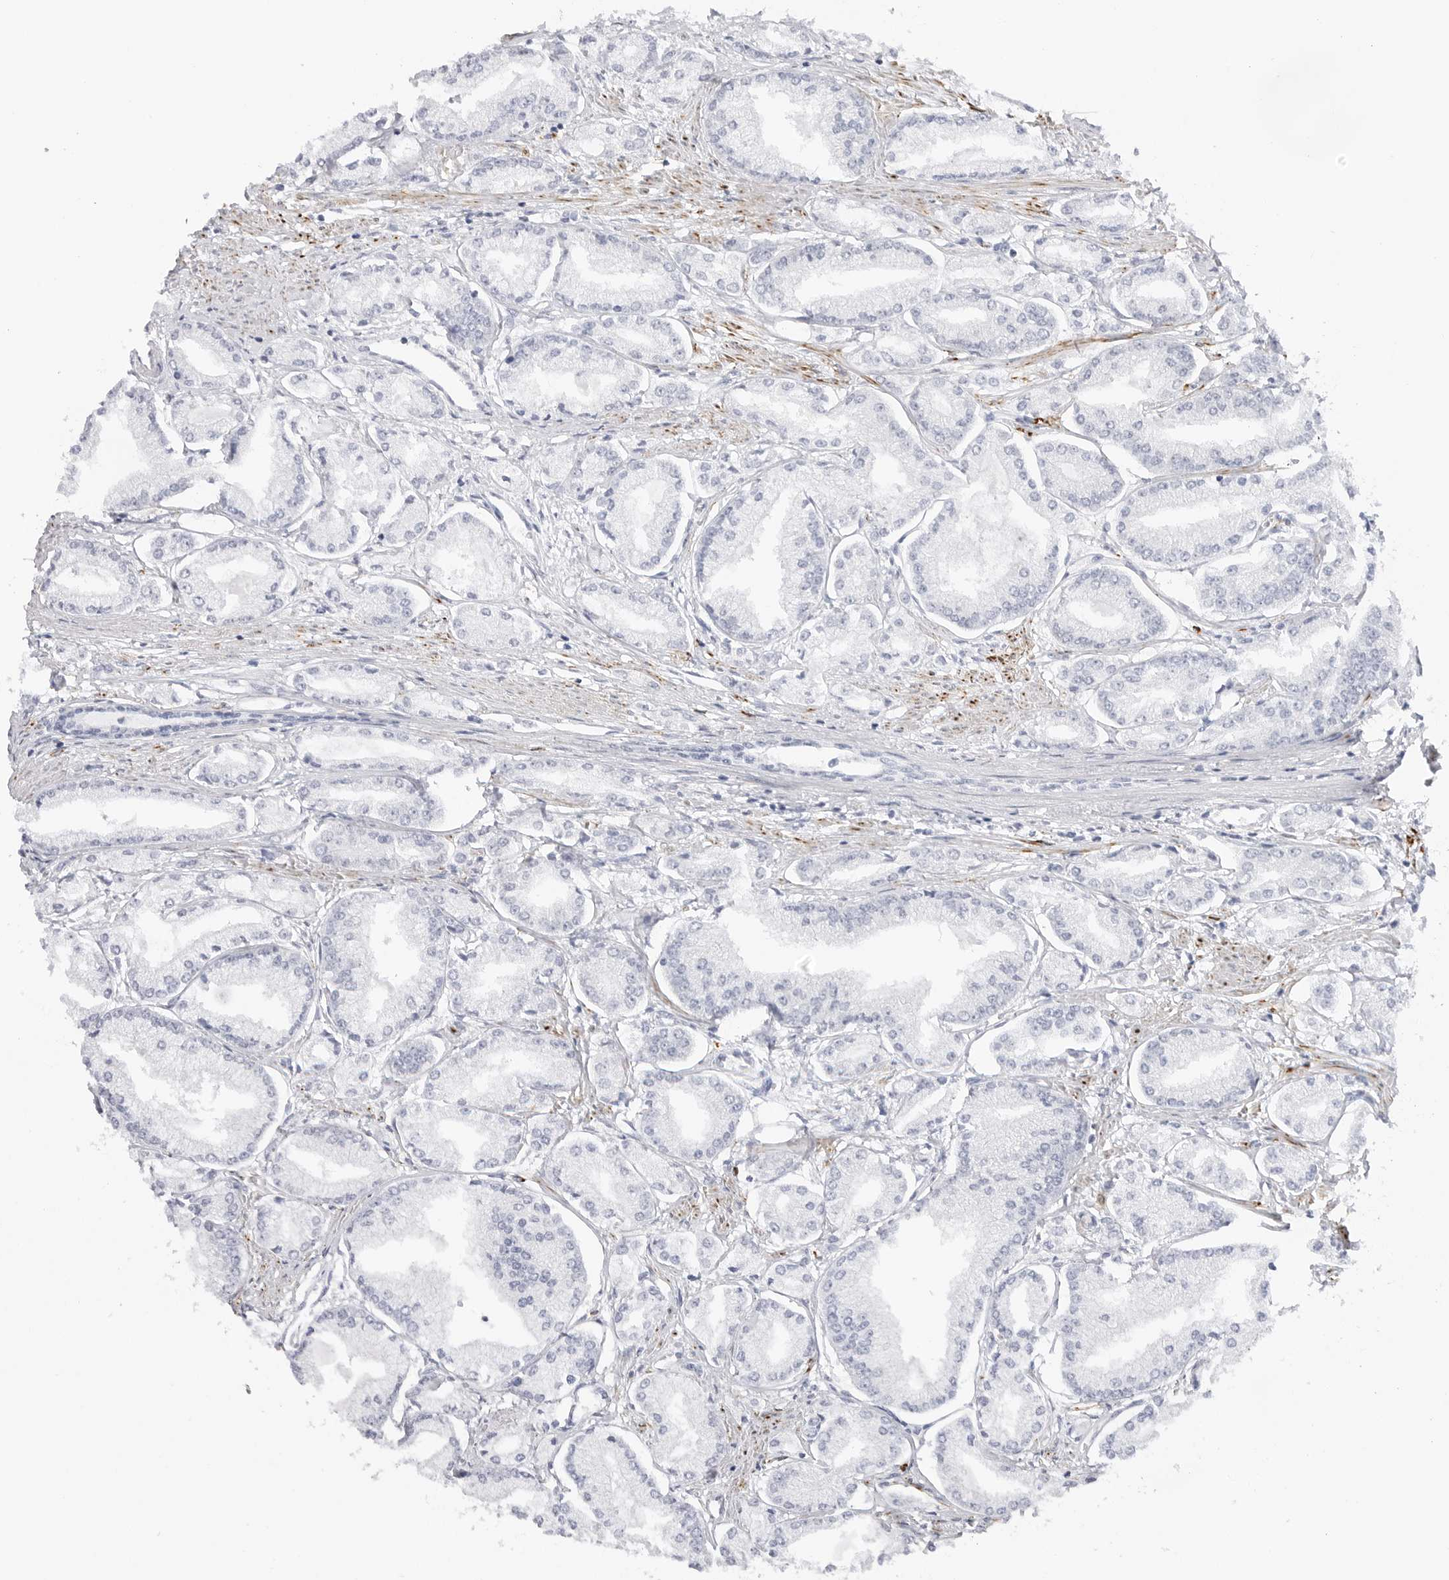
{"staining": {"intensity": "negative", "quantity": "none", "location": "none"}, "tissue": "prostate cancer", "cell_type": "Tumor cells", "image_type": "cancer", "snomed": [{"axis": "morphology", "description": "Adenocarcinoma, Low grade"}, {"axis": "topography", "description": "Prostate"}], "caption": "Tumor cells are negative for protein expression in human prostate low-grade adenocarcinoma.", "gene": "HSPB7", "patient": {"sex": "male", "age": 52}}